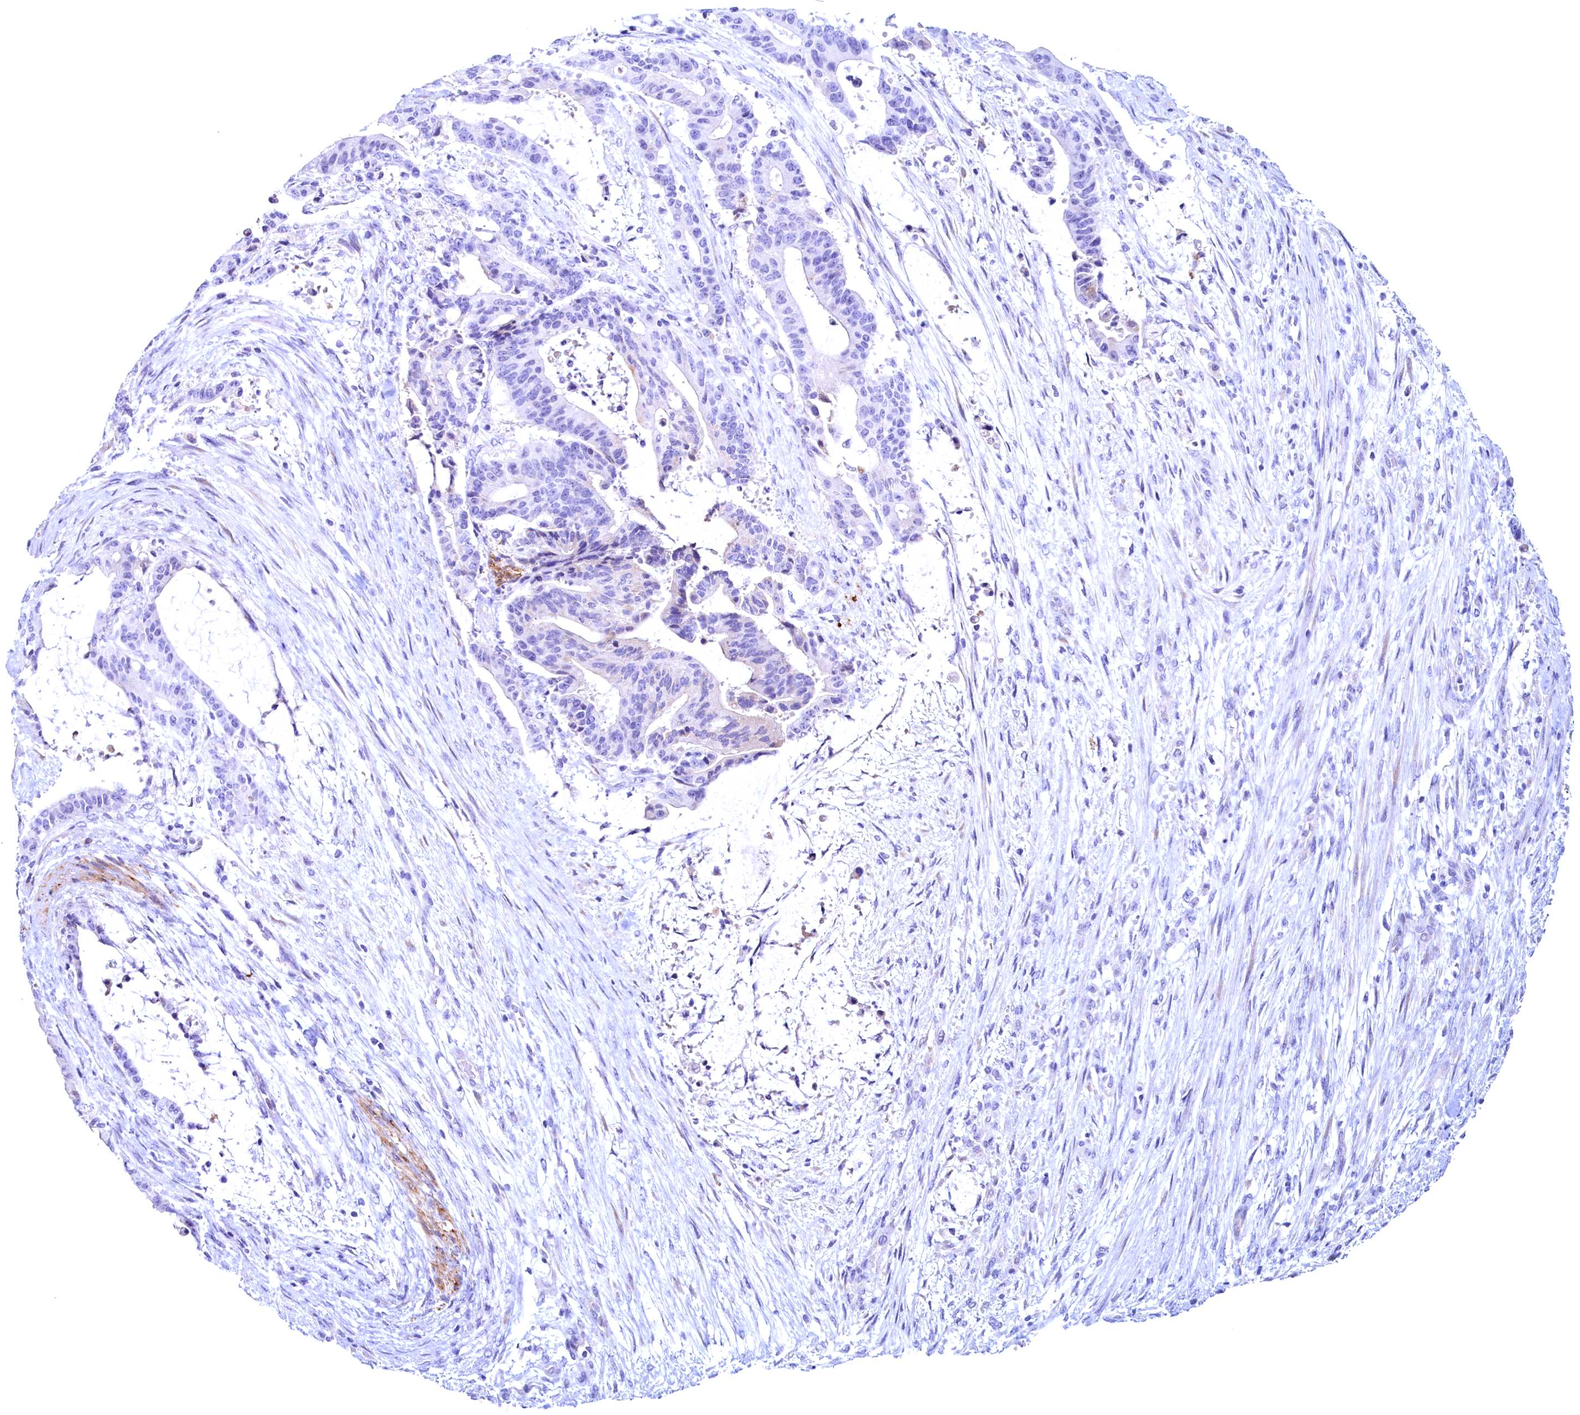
{"staining": {"intensity": "negative", "quantity": "none", "location": "none"}, "tissue": "liver cancer", "cell_type": "Tumor cells", "image_type": "cancer", "snomed": [{"axis": "morphology", "description": "Normal tissue, NOS"}, {"axis": "morphology", "description": "Cholangiocarcinoma"}, {"axis": "topography", "description": "Liver"}, {"axis": "topography", "description": "Peripheral nerve tissue"}], "caption": "Immunohistochemical staining of human liver cancer (cholangiocarcinoma) demonstrates no significant staining in tumor cells.", "gene": "MAP1LC3A", "patient": {"sex": "female", "age": 73}}